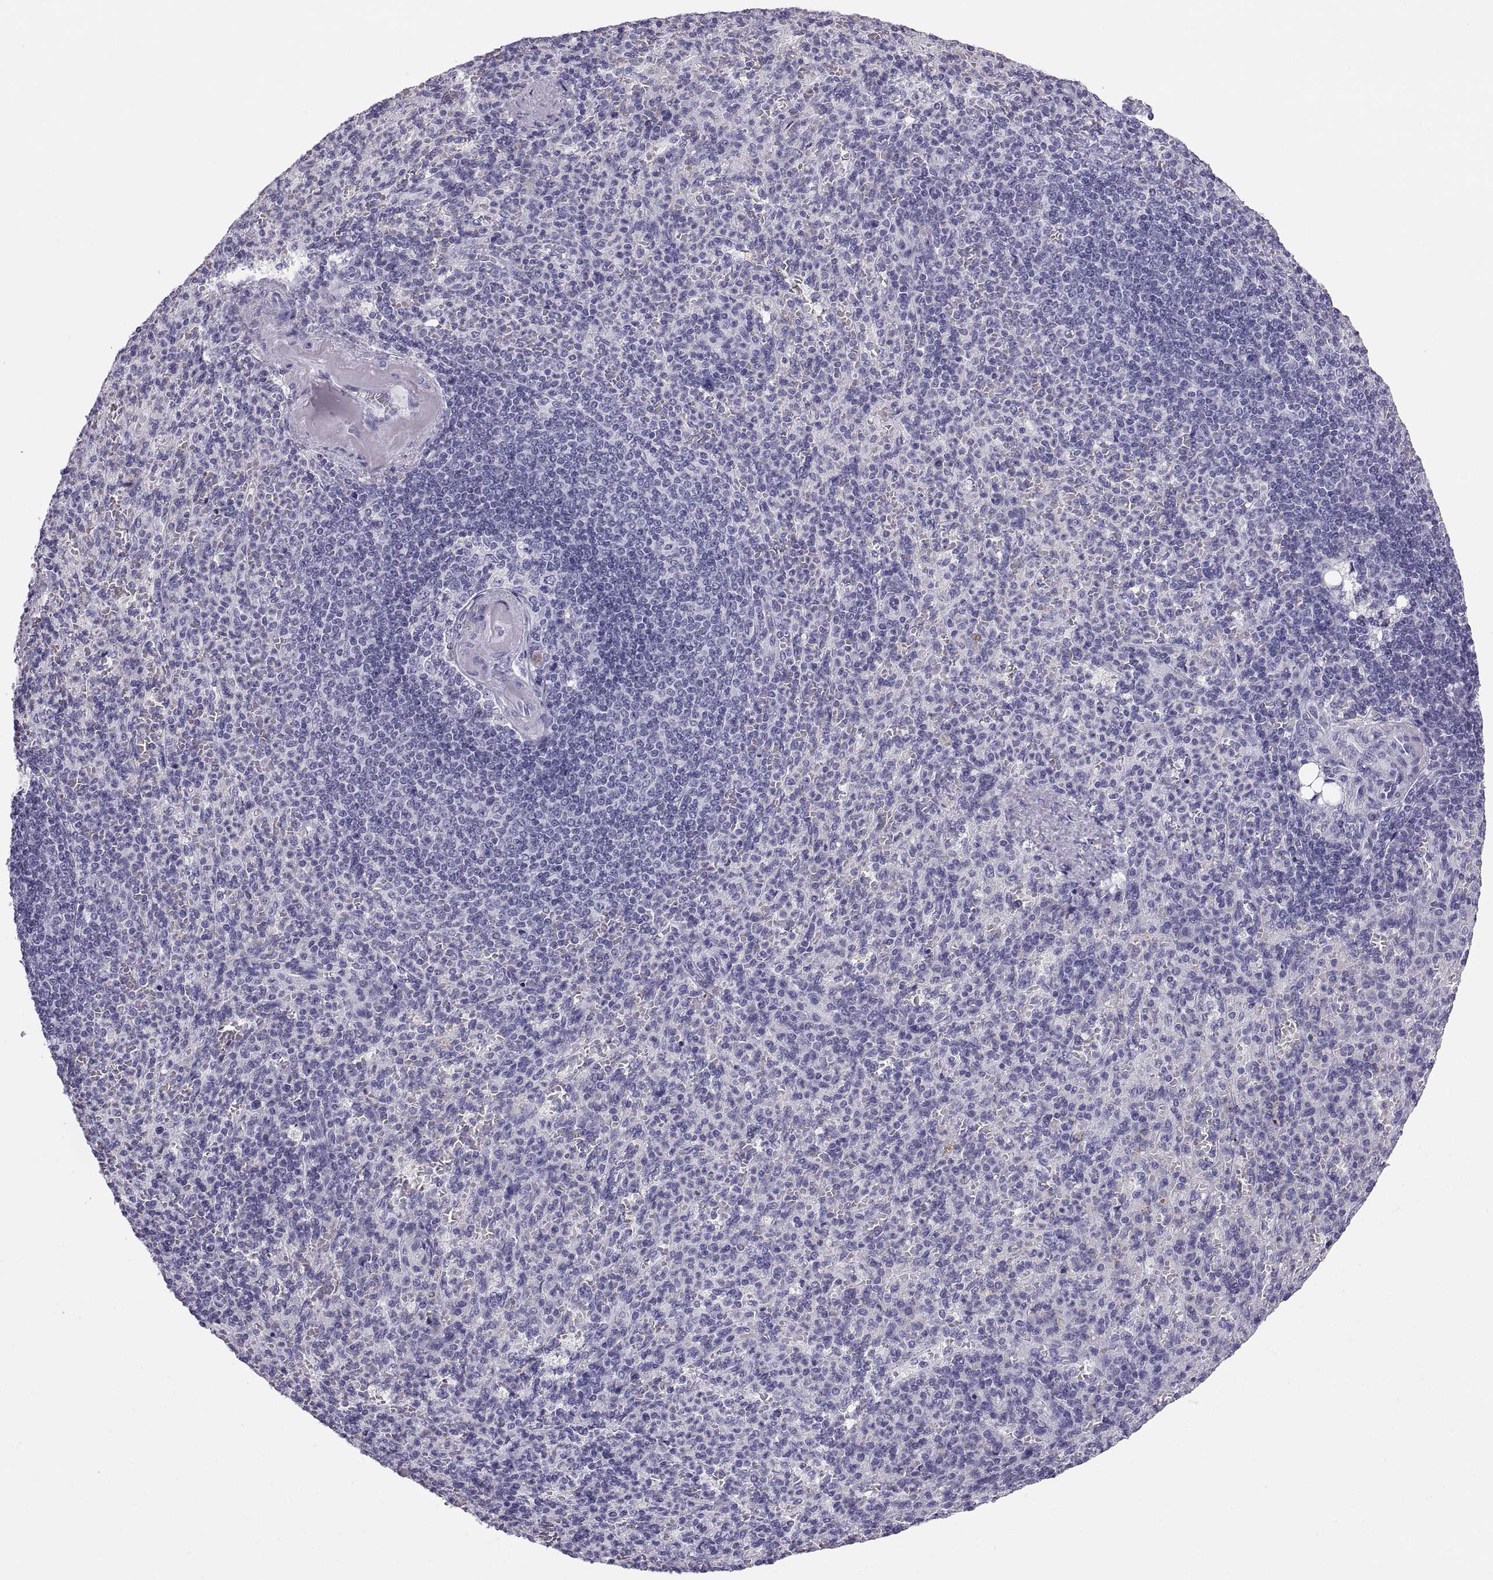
{"staining": {"intensity": "negative", "quantity": "none", "location": "none"}, "tissue": "spleen", "cell_type": "Cells in red pulp", "image_type": "normal", "snomed": [{"axis": "morphology", "description": "Normal tissue, NOS"}, {"axis": "topography", "description": "Spleen"}], "caption": "DAB immunohistochemical staining of normal human spleen shows no significant positivity in cells in red pulp. The staining was performed using DAB to visualize the protein expression in brown, while the nuclei were stained in blue with hematoxylin (Magnification: 20x).", "gene": "PAX2", "patient": {"sex": "female", "age": 74}}